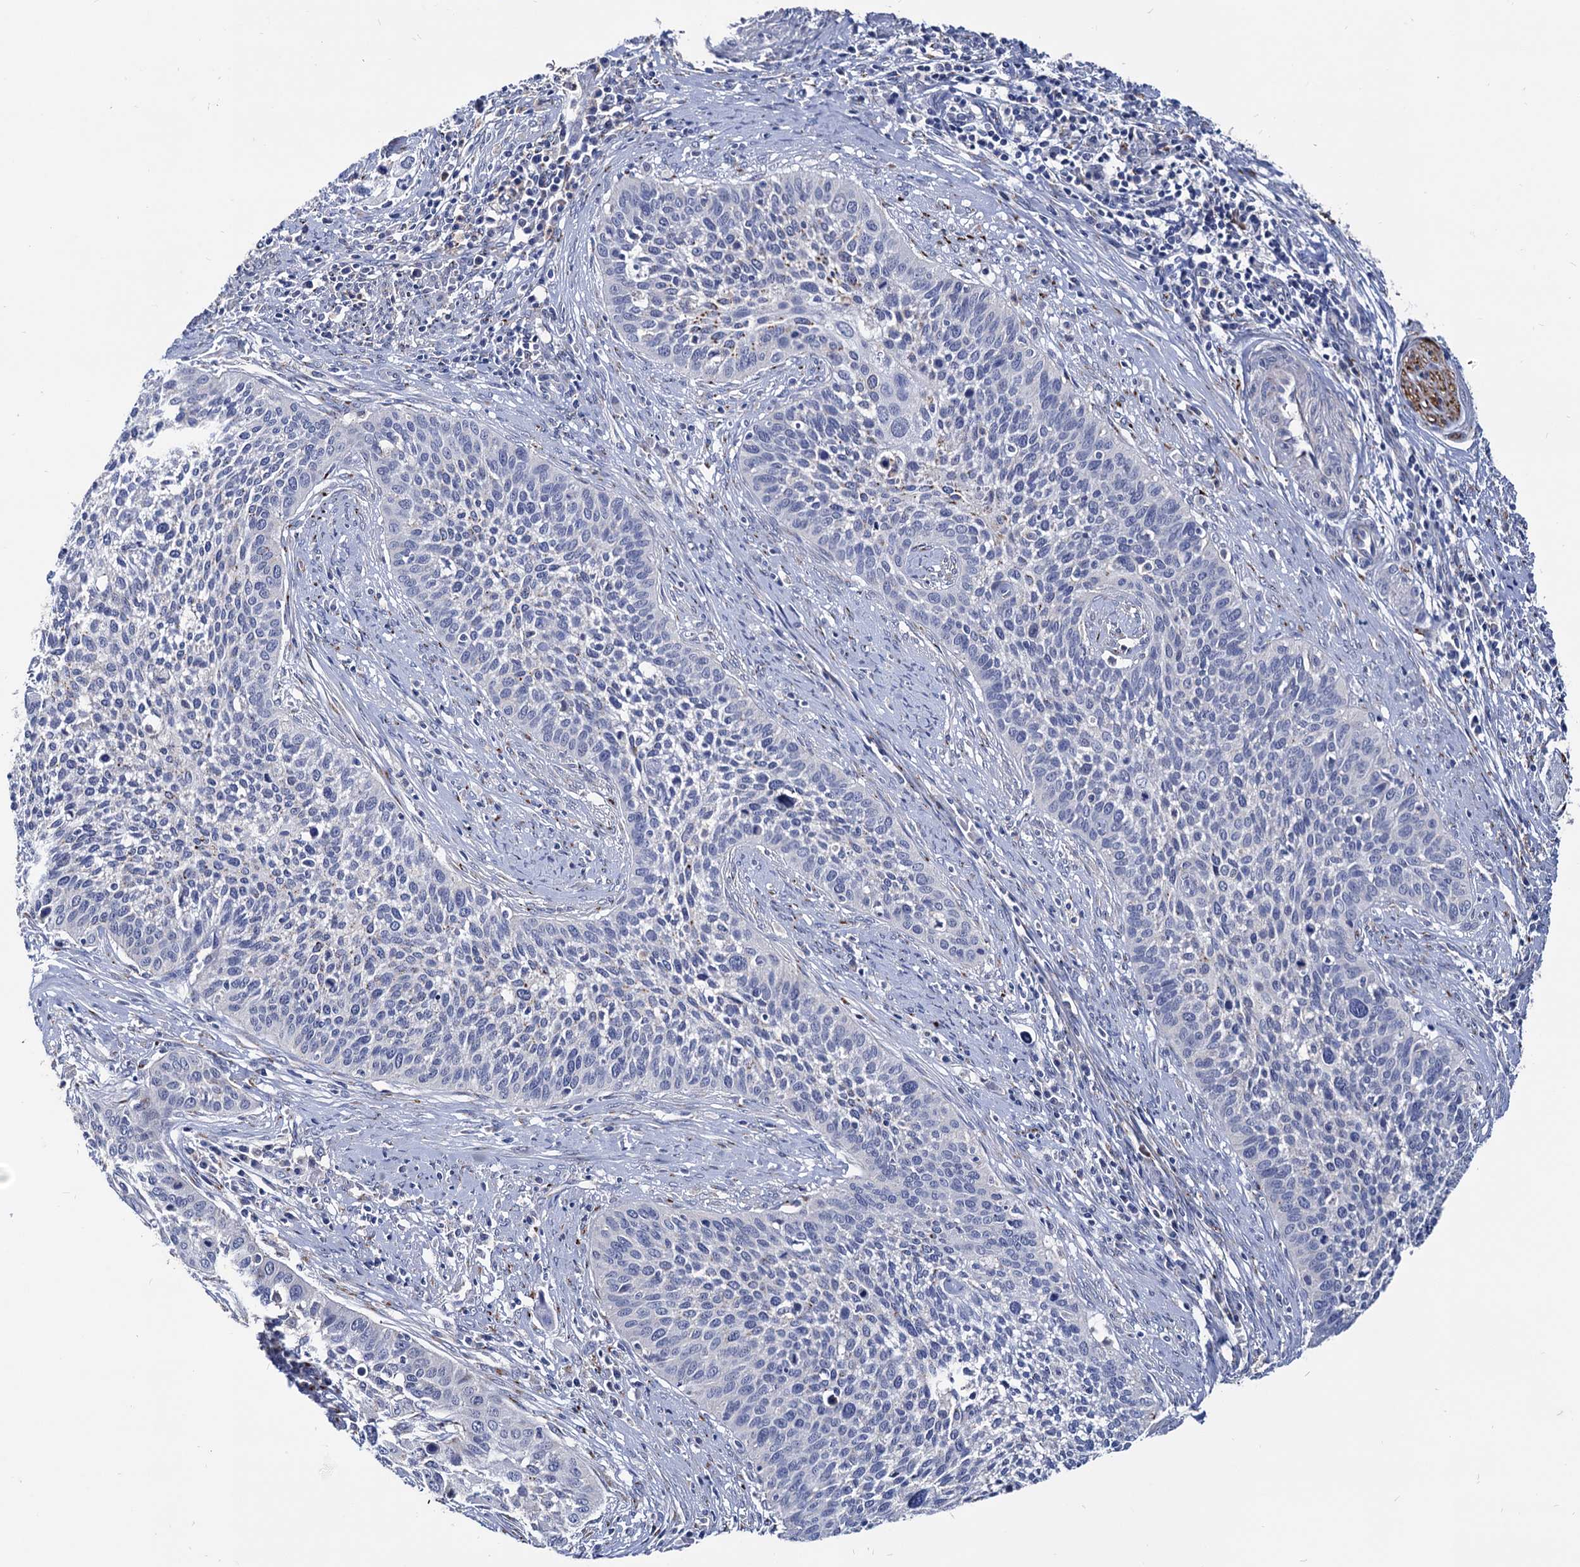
{"staining": {"intensity": "negative", "quantity": "none", "location": "none"}, "tissue": "cervical cancer", "cell_type": "Tumor cells", "image_type": "cancer", "snomed": [{"axis": "morphology", "description": "Squamous cell carcinoma, NOS"}, {"axis": "topography", "description": "Cervix"}], "caption": "Histopathology image shows no protein positivity in tumor cells of squamous cell carcinoma (cervical) tissue.", "gene": "ESD", "patient": {"sex": "female", "age": 34}}